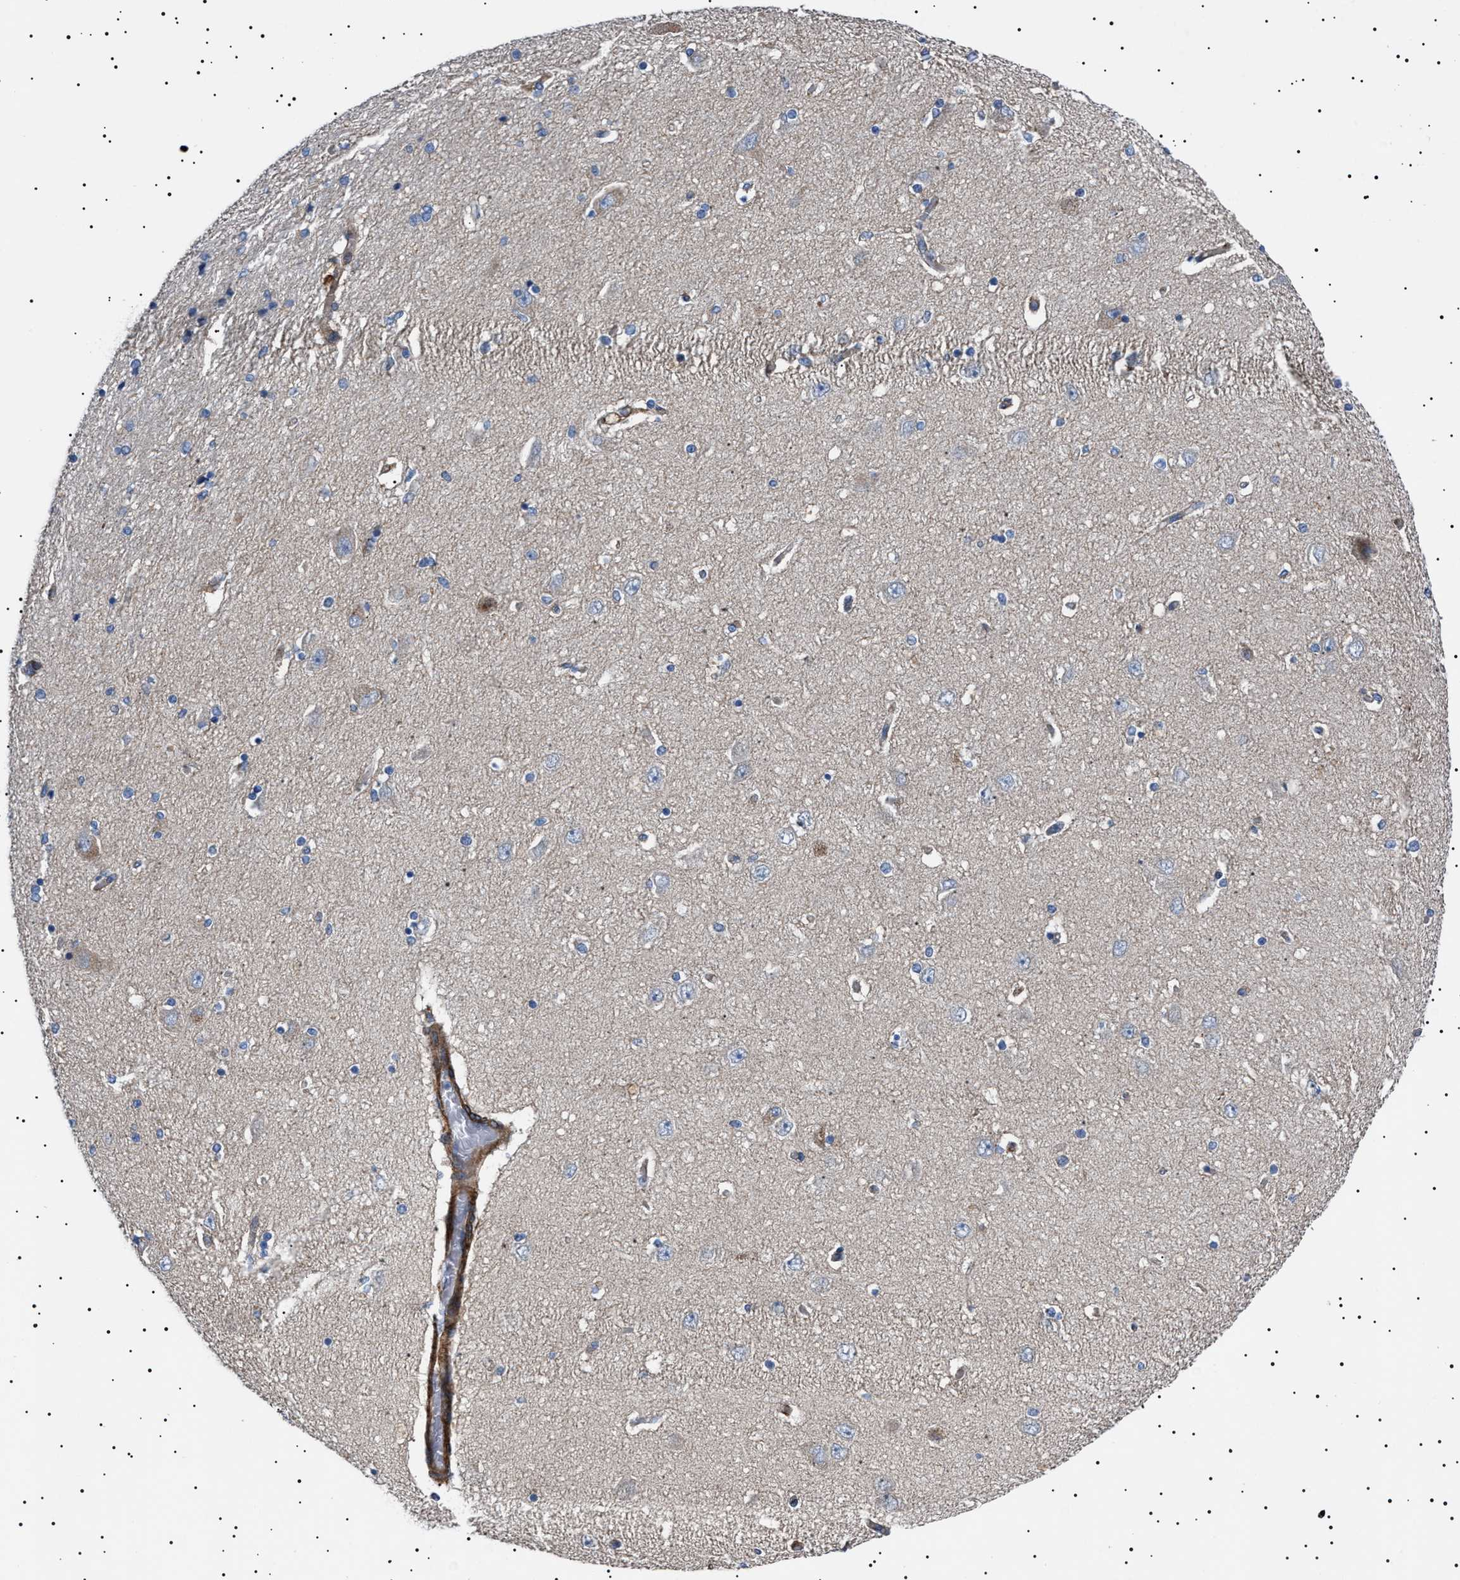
{"staining": {"intensity": "negative", "quantity": "none", "location": "none"}, "tissue": "hippocampus", "cell_type": "Glial cells", "image_type": "normal", "snomed": [{"axis": "morphology", "description": "Normal tissue, NOS"}, {"axis": "topography", "description": "Hippocampus"}], "caption": "Immunohistochemistry photomicrograph of normal hippocampus: hippocampus stained with DAB displays no significant protein staining in glial cells. (Stains: DAB (3,3'-diaminobenzidine) immunohistochemistry with hematoxylin counter stain, Microscopy: brightfield microscopy at high magnification).", "gene": "NEU1", "patient": {"sex": "female", "age": 54}}